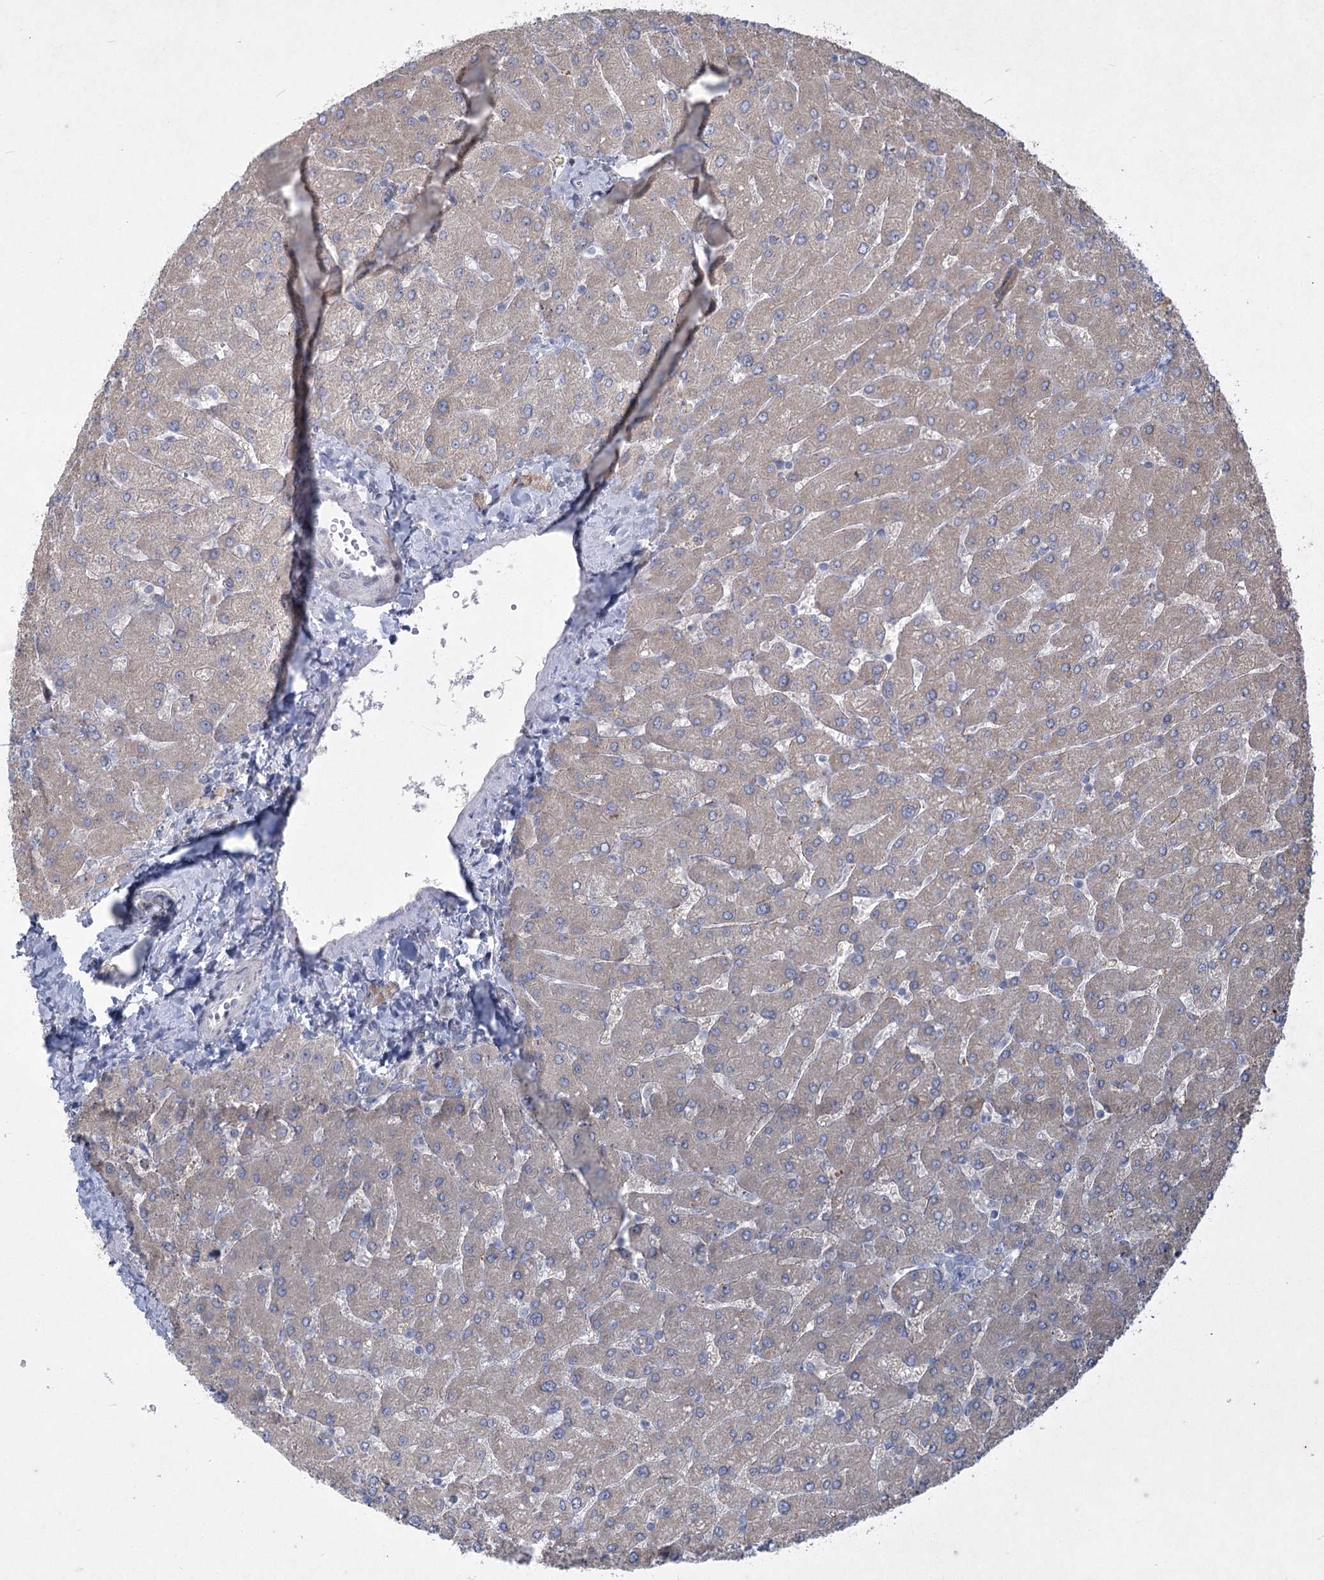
{"staining": {"intensity": "negative", "quantity": "none", "location": "none"}, "tissue": "liver", "cell_type": "Cholangiocytes", "image_type": "normal", "snomed": [{"axis": "morphology", "description": "Normal tissue, NOS"}, {"axis": "topography", "description": "Liver"}], "caption": "Immunohistochemistry image of unremarkable liver stained for a protein (brown), which displays no staining in cholangiocytes. (Stains: DAB (3,3'-diaminobenzidine) immunohistochemistry (IHC) with hematoxylin counter stain, Microscopy: brightfield microscopy at high magnification).", "gene": "PLA2G12A", "patient": {"sex": "male", "age": 55}}